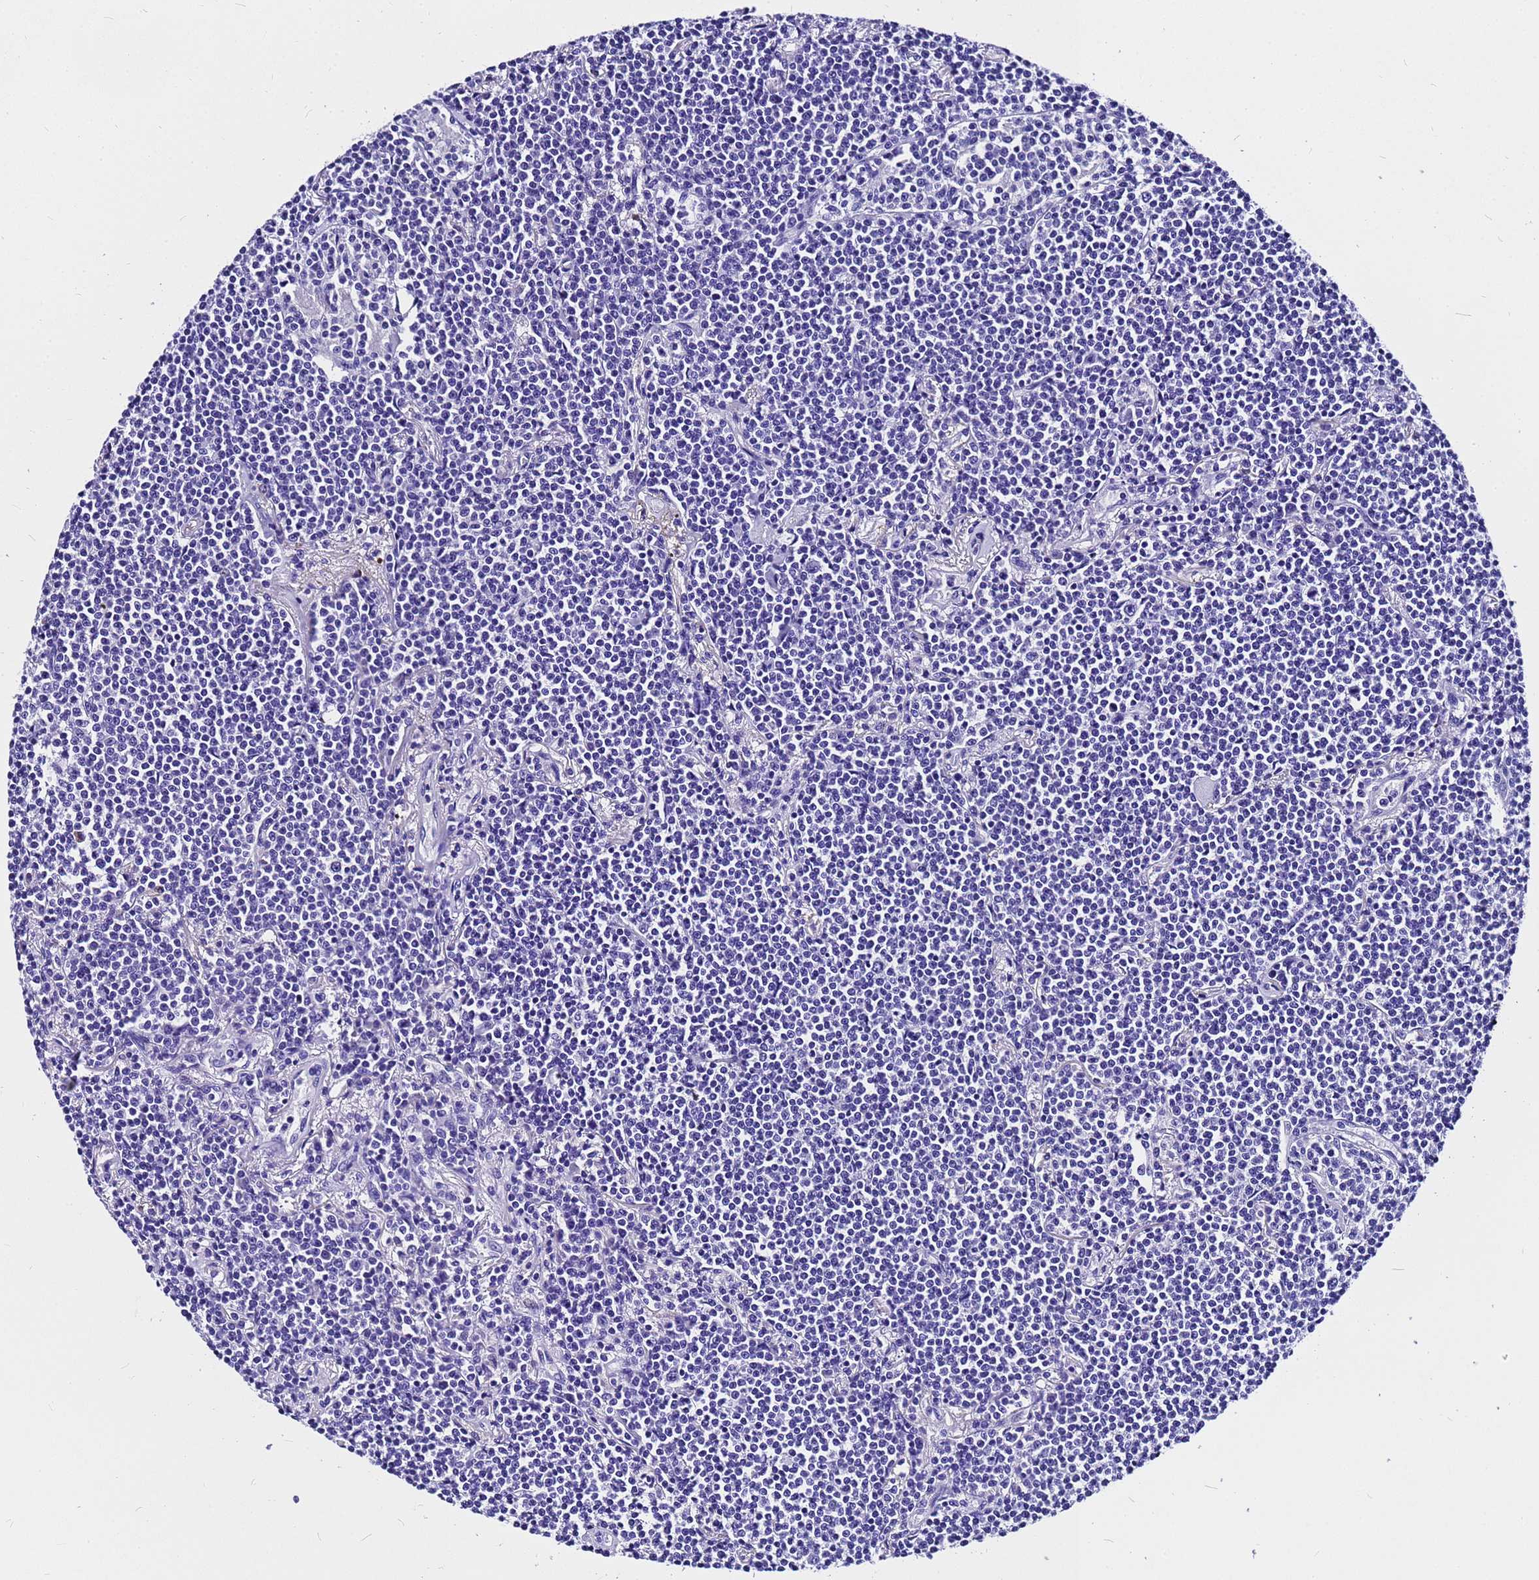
{"staining": {"intensity": "negative", "quantity": "none", "location": "none"}, "tissue": "lymphoma", "cell_type": "Tumor cells", "image_type": "cancer", "snomed": [{"axis": "morphology", "description": "Malignant lymphoma, non-Hodgkin's type, Low grade"}, {"axis": "topography", "description": "Lung"}], "caption": "DAB (3,3'-diaminobenzidine) immunohistochemical staining of low-grade malignant lymphoma, non-Hodgkin's type displays no significant staining in tumor cells.", "gene": "HERC4", "patient": {"sex": "female", "age": 71}}